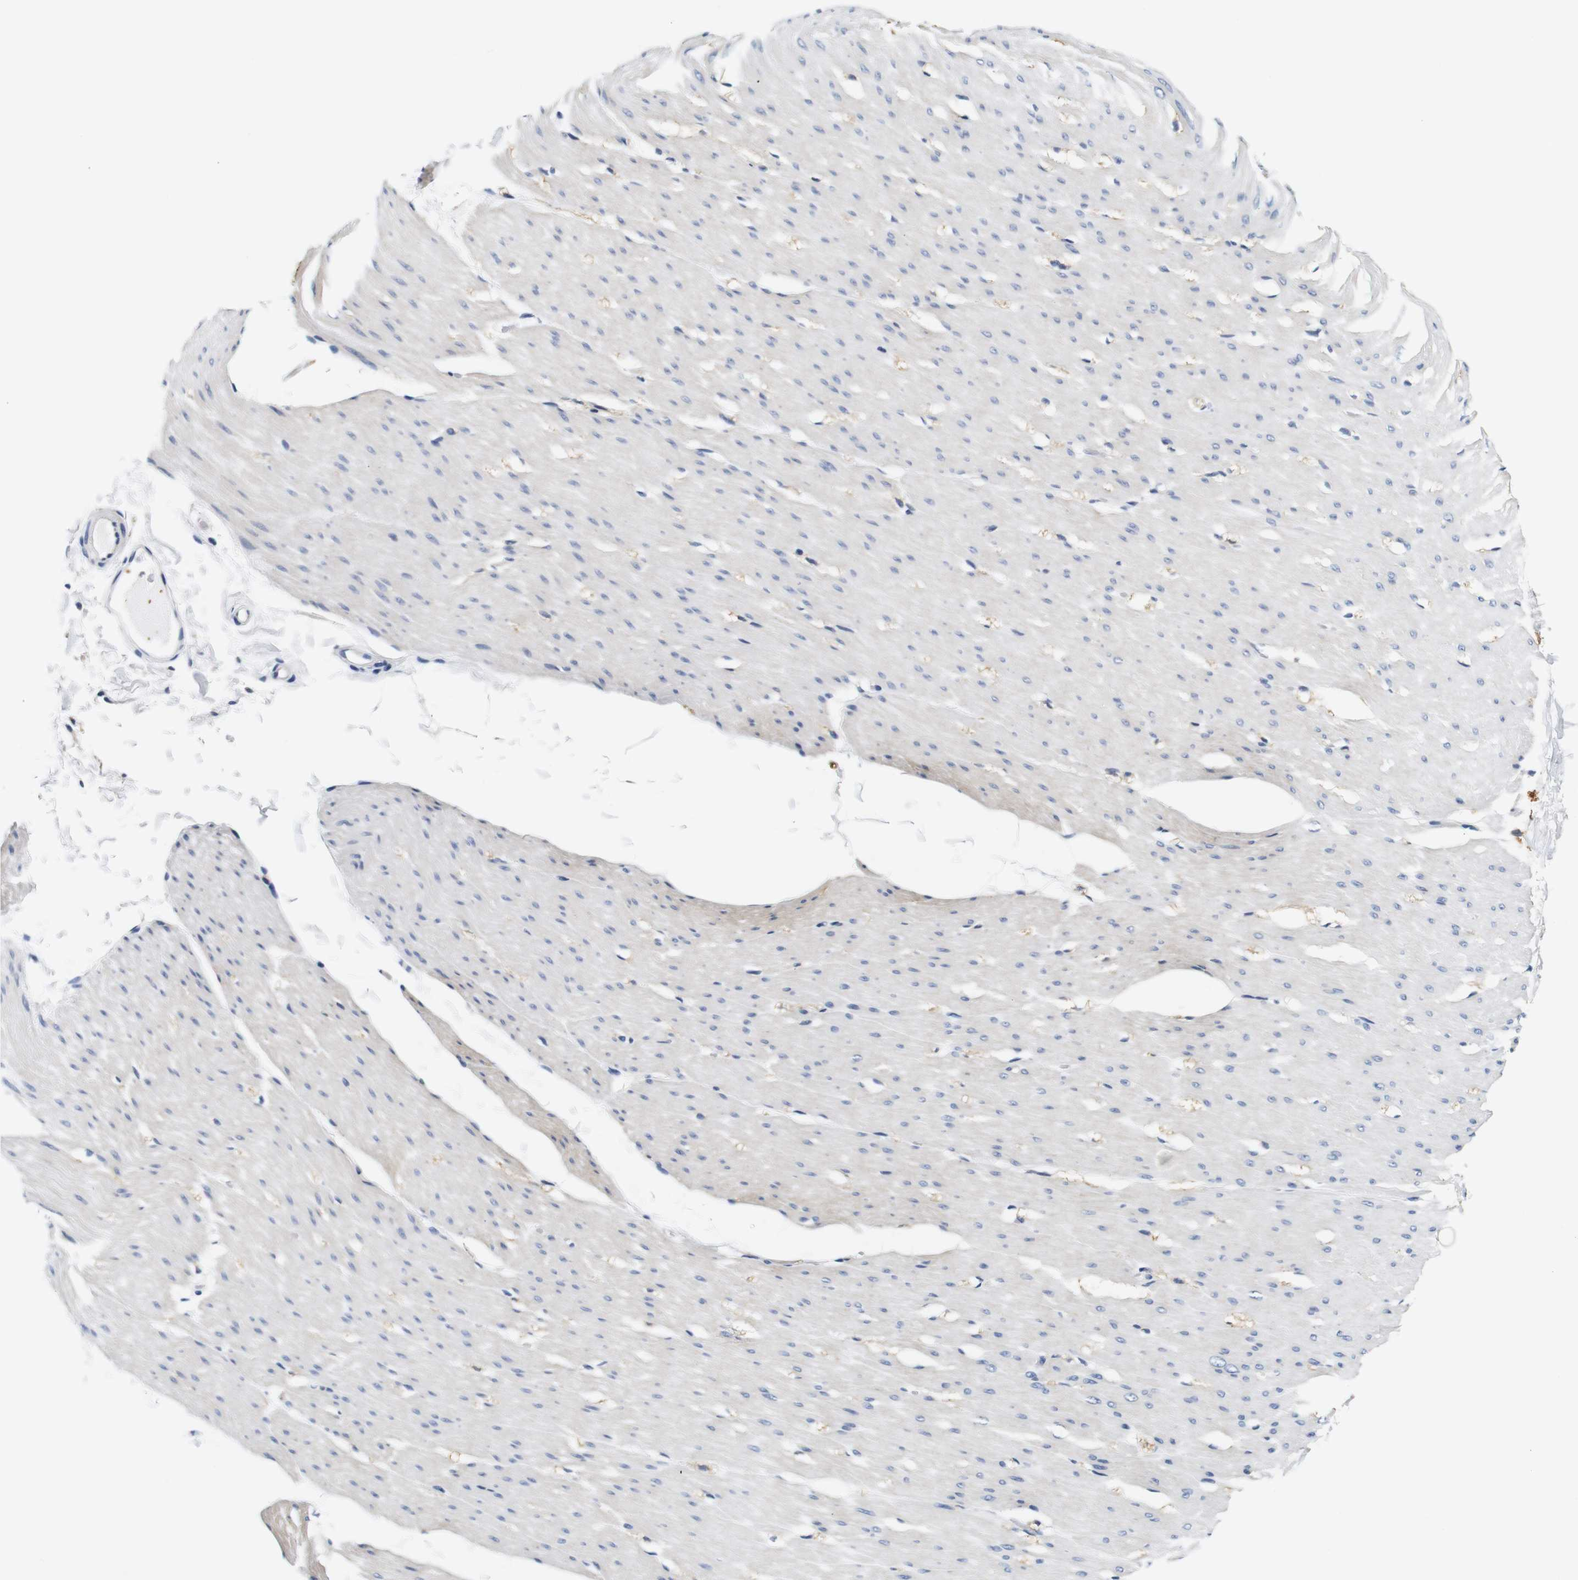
{"staining": {"intensity": "negative", "quantity": "none", "location": "none"}, "tissue": "smooth muscle", "cell_type": "Smooth muscle cells", "image_type": "normal", "snomed": [{"axis": "morphology", "description": "Normal tissue, NOS"}, {"axis": "topography", "description": "Smooth muscle"}, {"axis": "topography", "description": "Colon"}], "caption": "This is a photomicrograph of immunohistochemistry (IHC) staining of benign smooth muscle, which shows no staining in smooth muscle cells.", "gene": "GP1BA", "patient": {"sex": "male", "age": 67}}